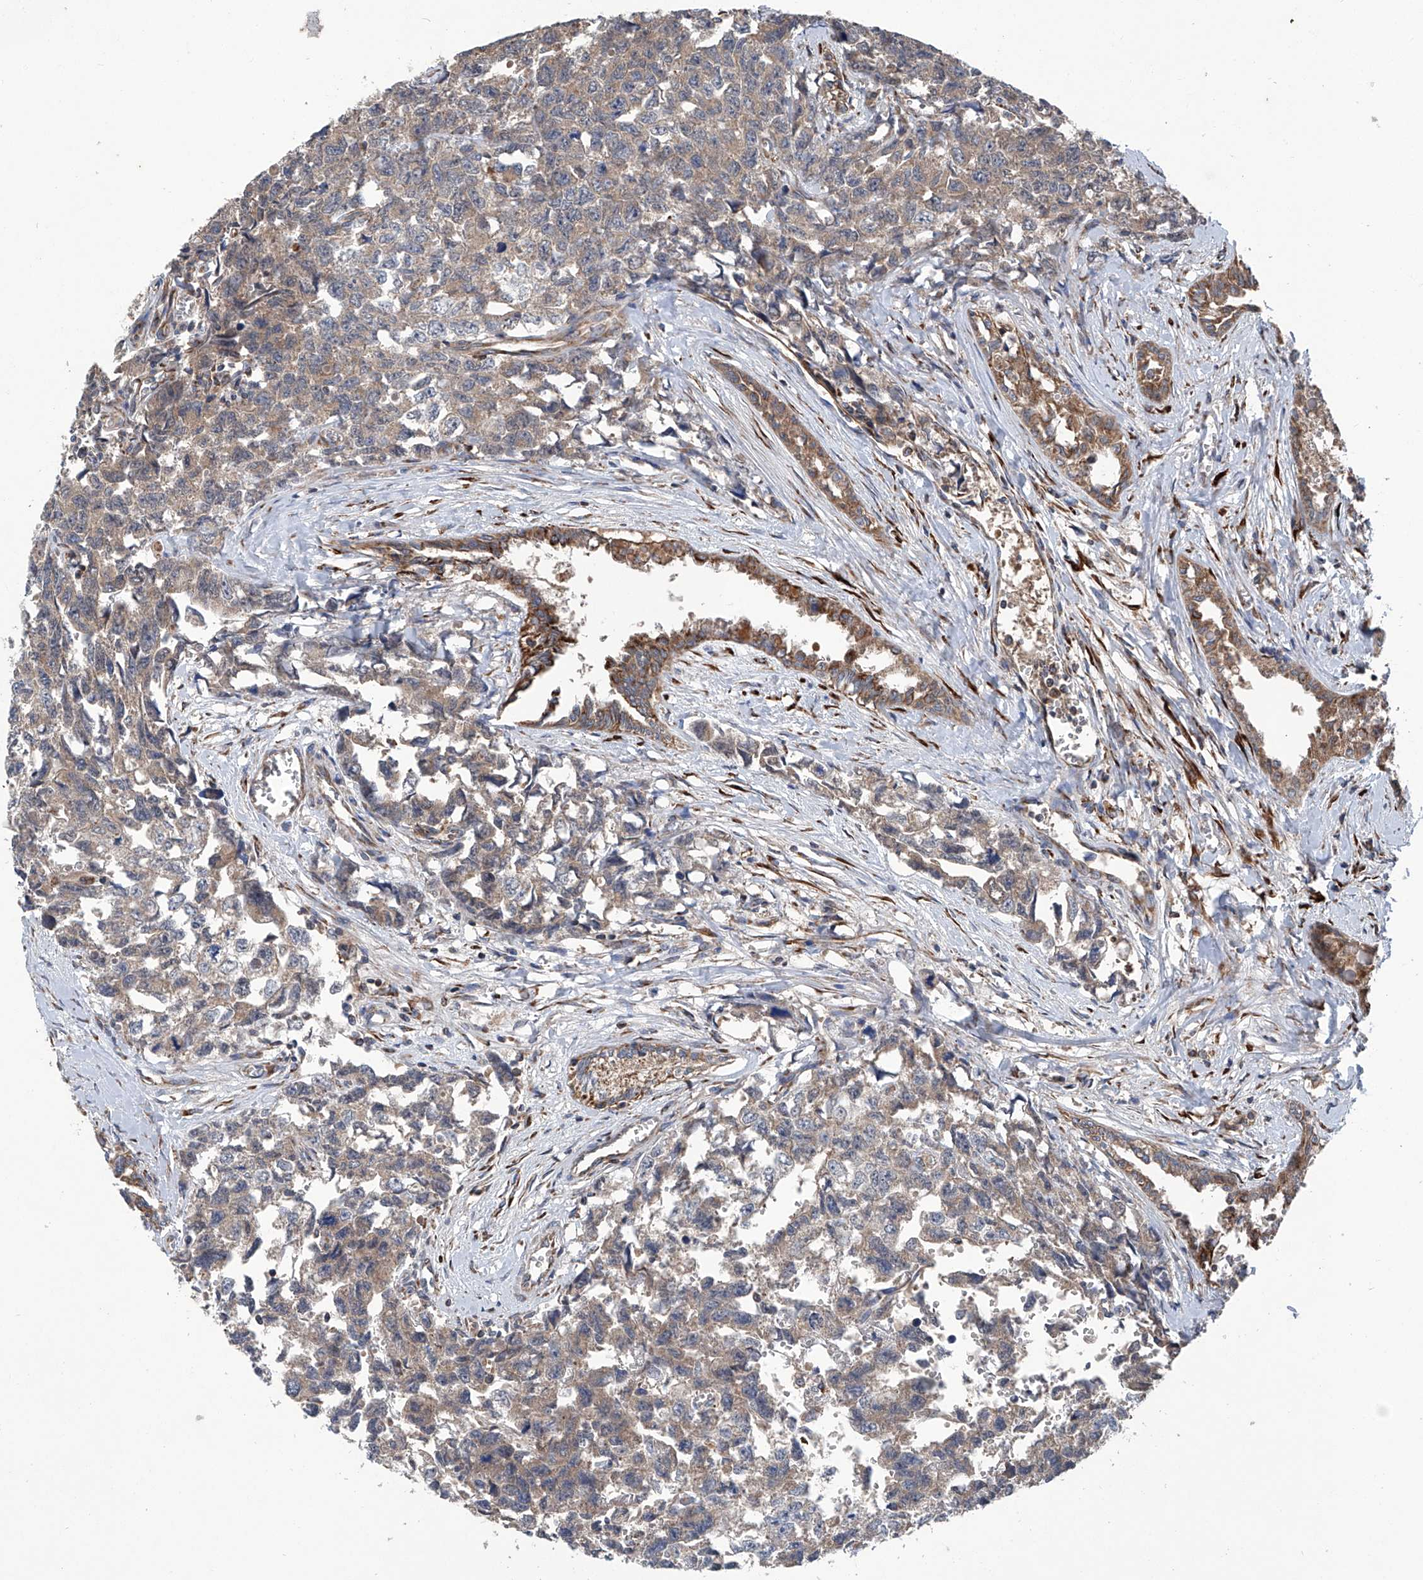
{"staining": {"intensity": "weak", "quantity": "25%-75%", "location": "cytoplasmic/membranous"}, "tissue": "testis cancer", "cell_type": "Tumor cells", "image_type": "cancer", "snomed": [{"axis": "morphology", "description": "Carcinoma, Embryonal, NOS"}, {"axis": "topography", "description": "Testis"}], "caption": "Immunohistochemistry (DAB (3,3'-diaminobenzidine)) staining of testis cancer exhibits weak cytoplasmic/membranous protein staining in about 25%-75% of tumor cells. (brown staining indicates protein expression, while blue staining denotes nuclei).", "gene": "ASCC3", "patient": {"sex": "male", "age": 31}}